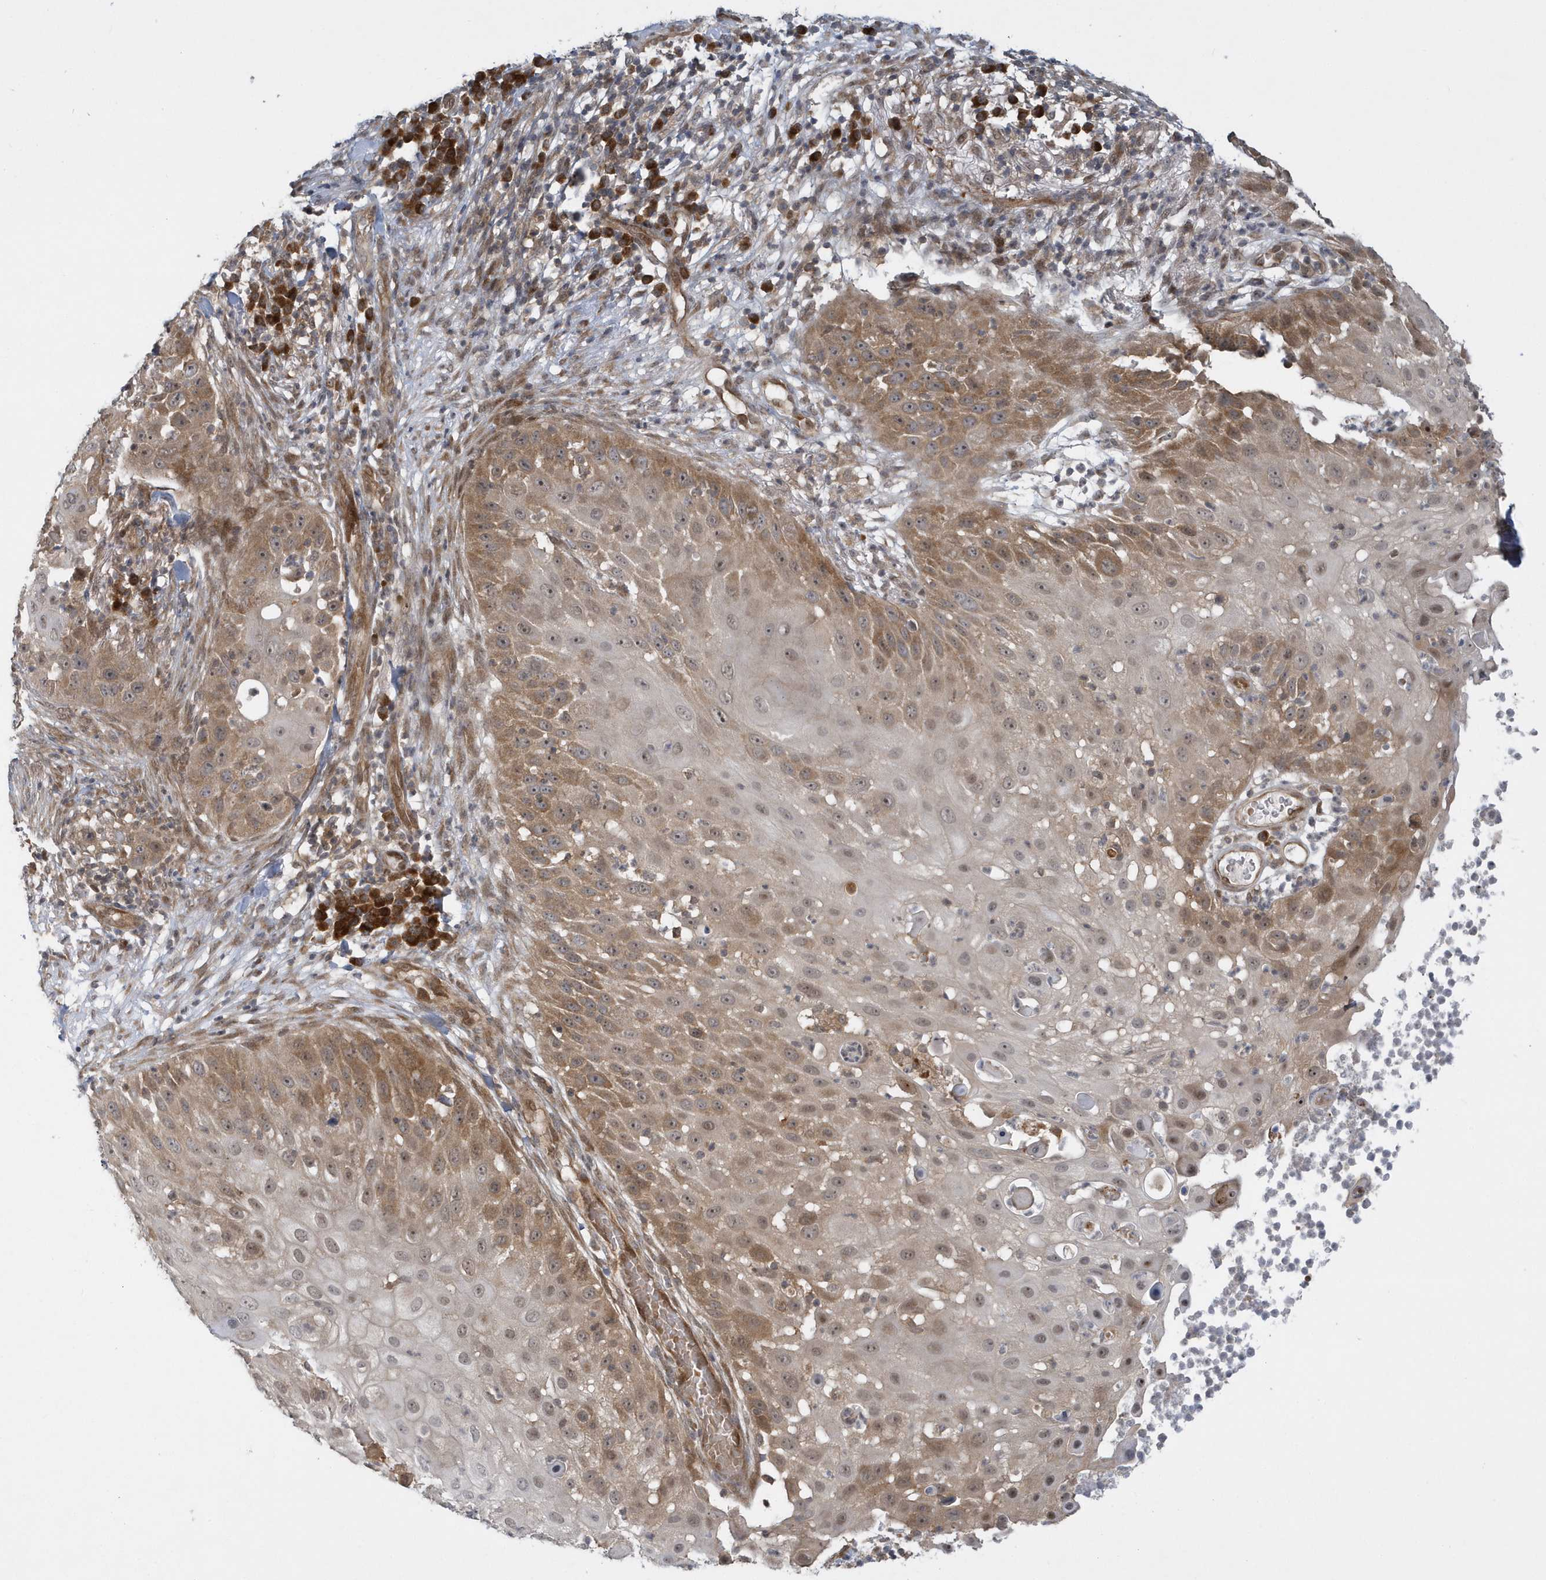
{"staining": {"intensity": "moderate", "quantity": "25%-75%", "location": "cytoplasmic/membranous"}, "tissue": "skin cancer", "cell_type": "Tumor cells", "image_type": "cancer", "snomed": [{"axis": "morphology", "description": "Squamous cell carcinoma, NOS"}, {"axis": "topography", "description": "Skin"}], "caption": "Protein staining of skin cancer tissue displays moderate cytoplasmic/membranous staining in about 25%-75% of tumor cells. (DAB IHC with brightfield microscopy, high magnification).", "gene": "ATG4A", "patient": {"sex": "female", "age": 44}}